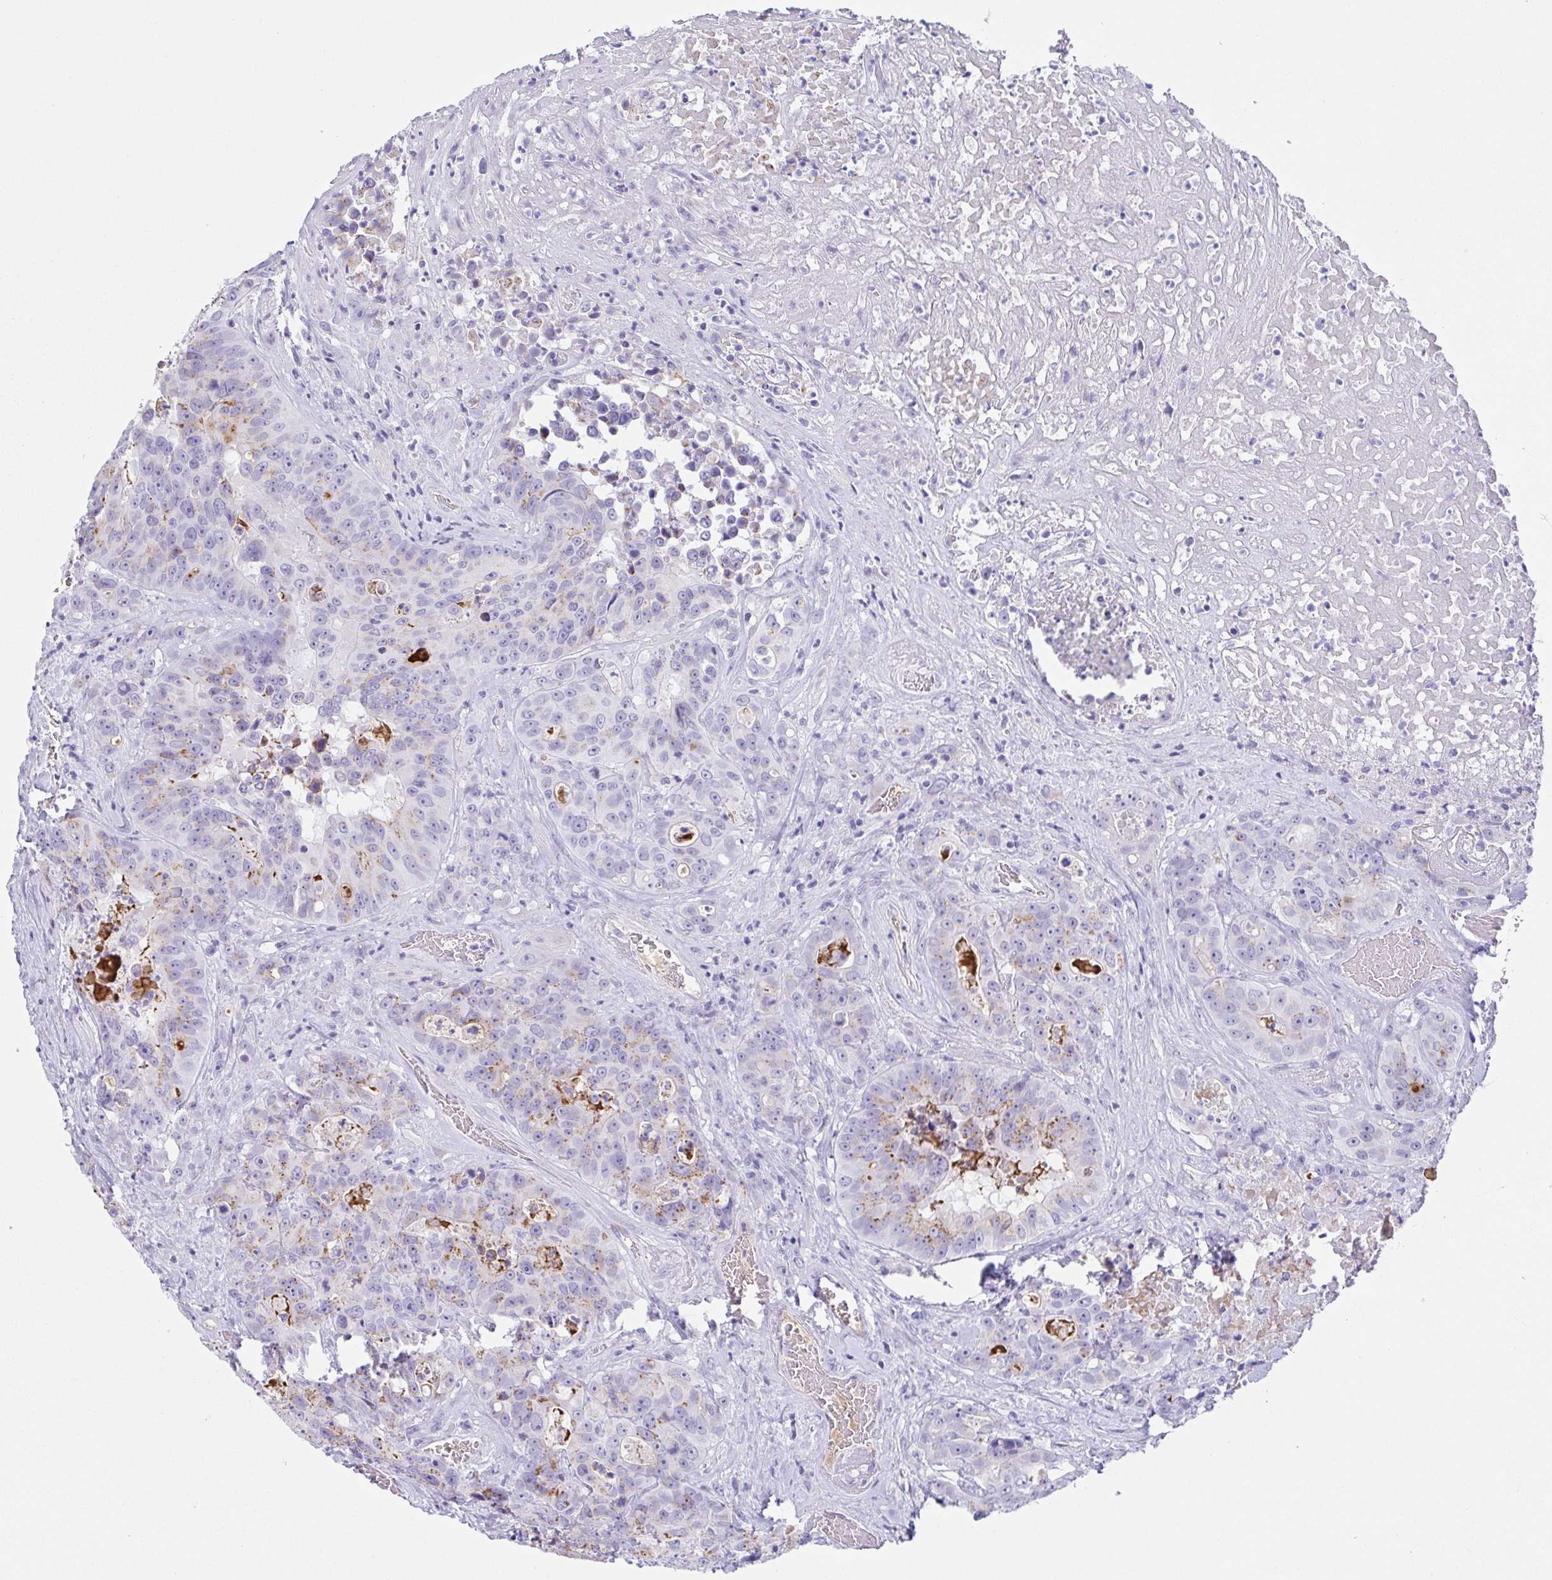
{"staining": {"intensity": "moderate", "quantity": "25%-75%", "location": "cytoplasmic/membranous"}, "tissue": "colorectal cancer", "cell_type": "Tumor cells", "image_type": "cancer", "snomed": [{"axis": "morphology", "description": "Adenocarcinoma, NOS"}, {"axis": "topography", "description": "Rectum"}], "caption": "Brown immunohistochemical staining in human colorectal cancer reveals moderate cytoplasmic/membranous positivity in approximately 25%-75% of tumor cells.", "gene": "LDLRAD1", "patient": {"sex": "female", "age": 62}}